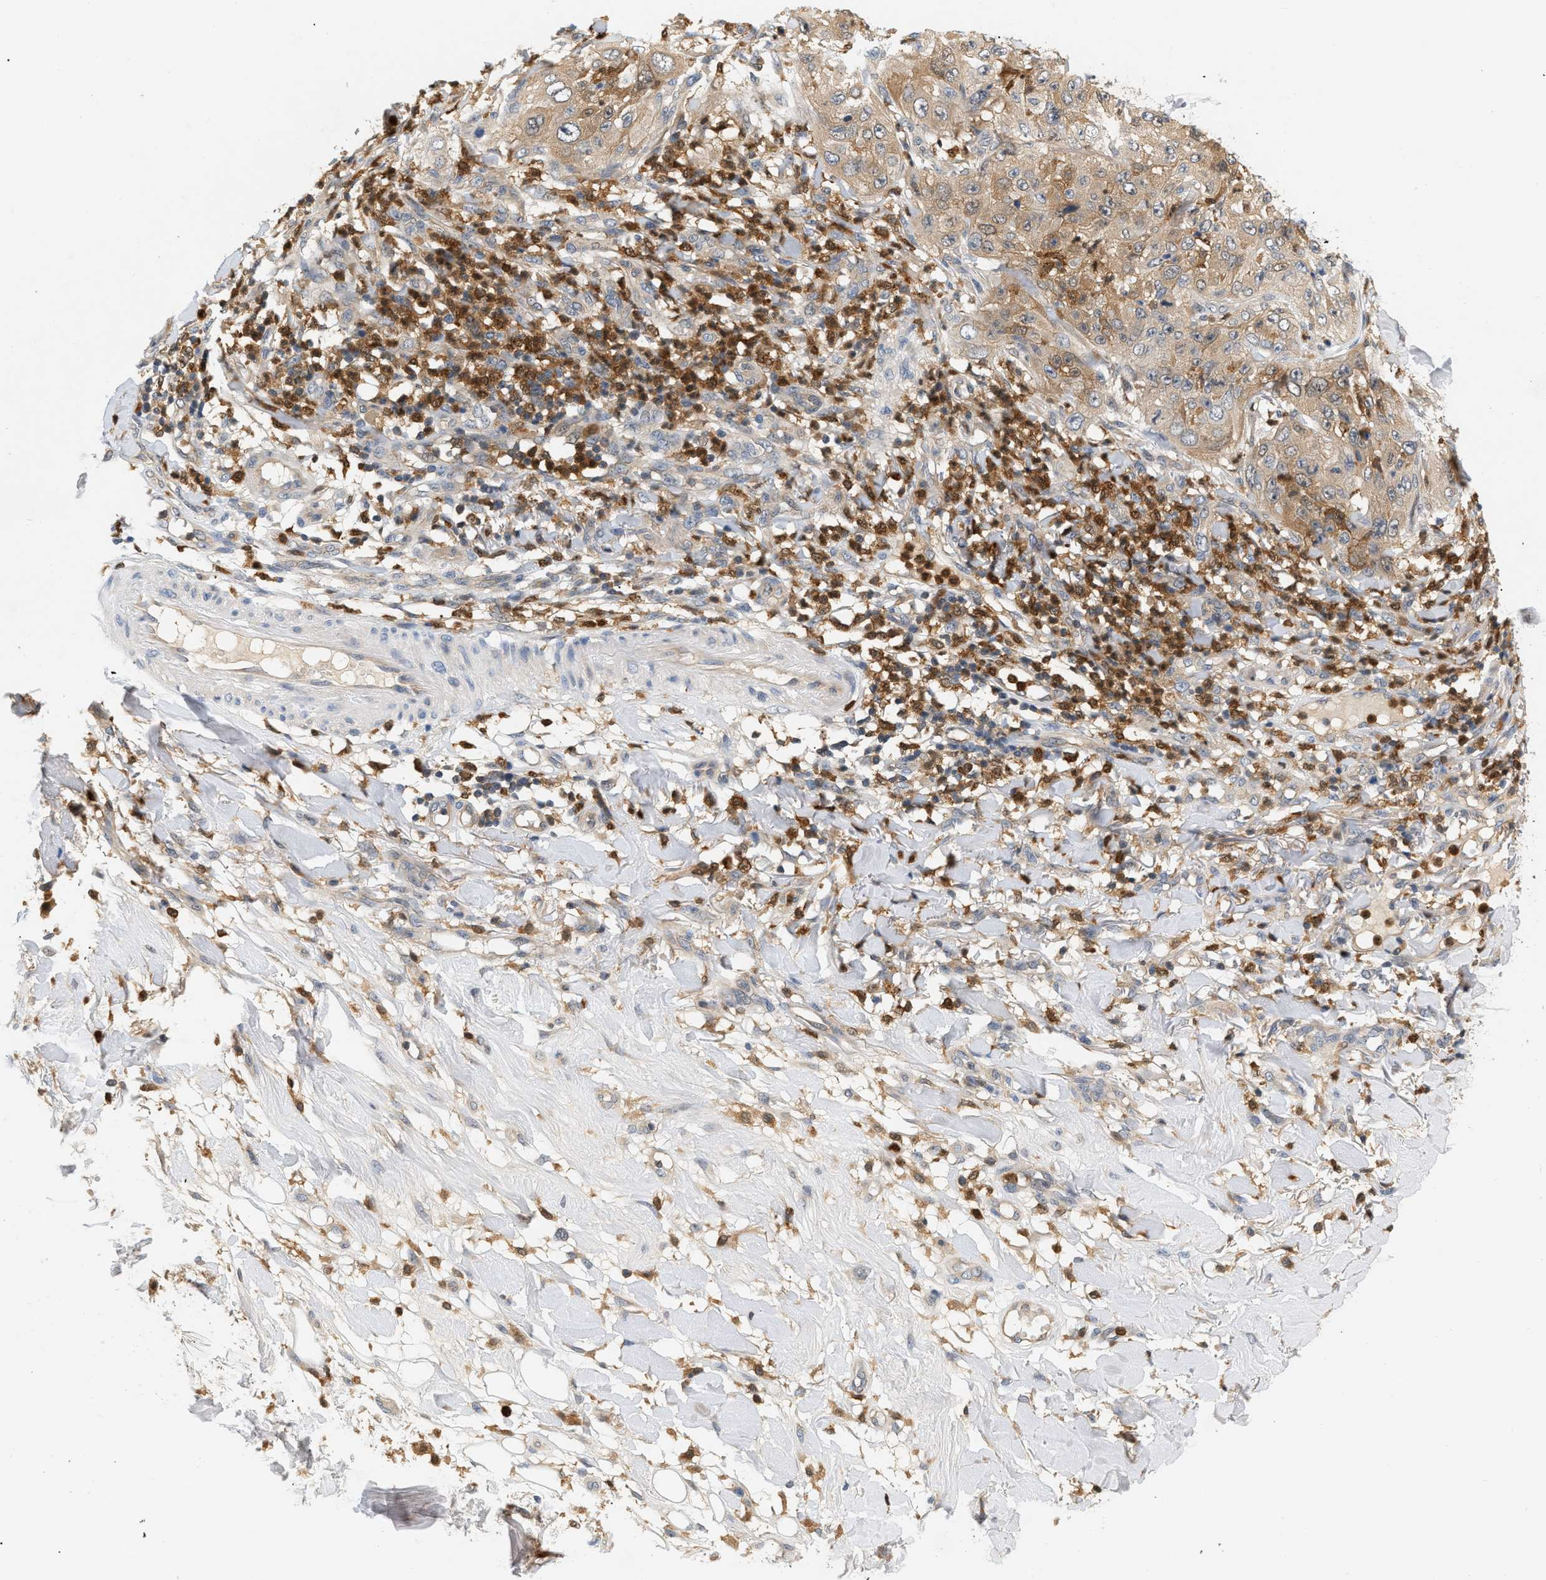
{"staining": {"intensity": "weak", "quantity": ">75%", "location": "cytoplasmic/membranous"}, "tissue": "skin cancer", "cell_type": "Tumor cells", "image_type": "cancer", "snomed": [{"axis": "morphology", "description": "Squamous cell carcinoma, NOS"}, {"axis": "topography", "description": "Skin"}], "caption": "Squamous cell carcinoma (skin) was stained to show a protein in brown. There is low levels of weak cytoplasmic/membranous staining in approximately >75% of tumor cells.", "gene": "PYCARD", "patient": {"sex": "female", "age": 80}}